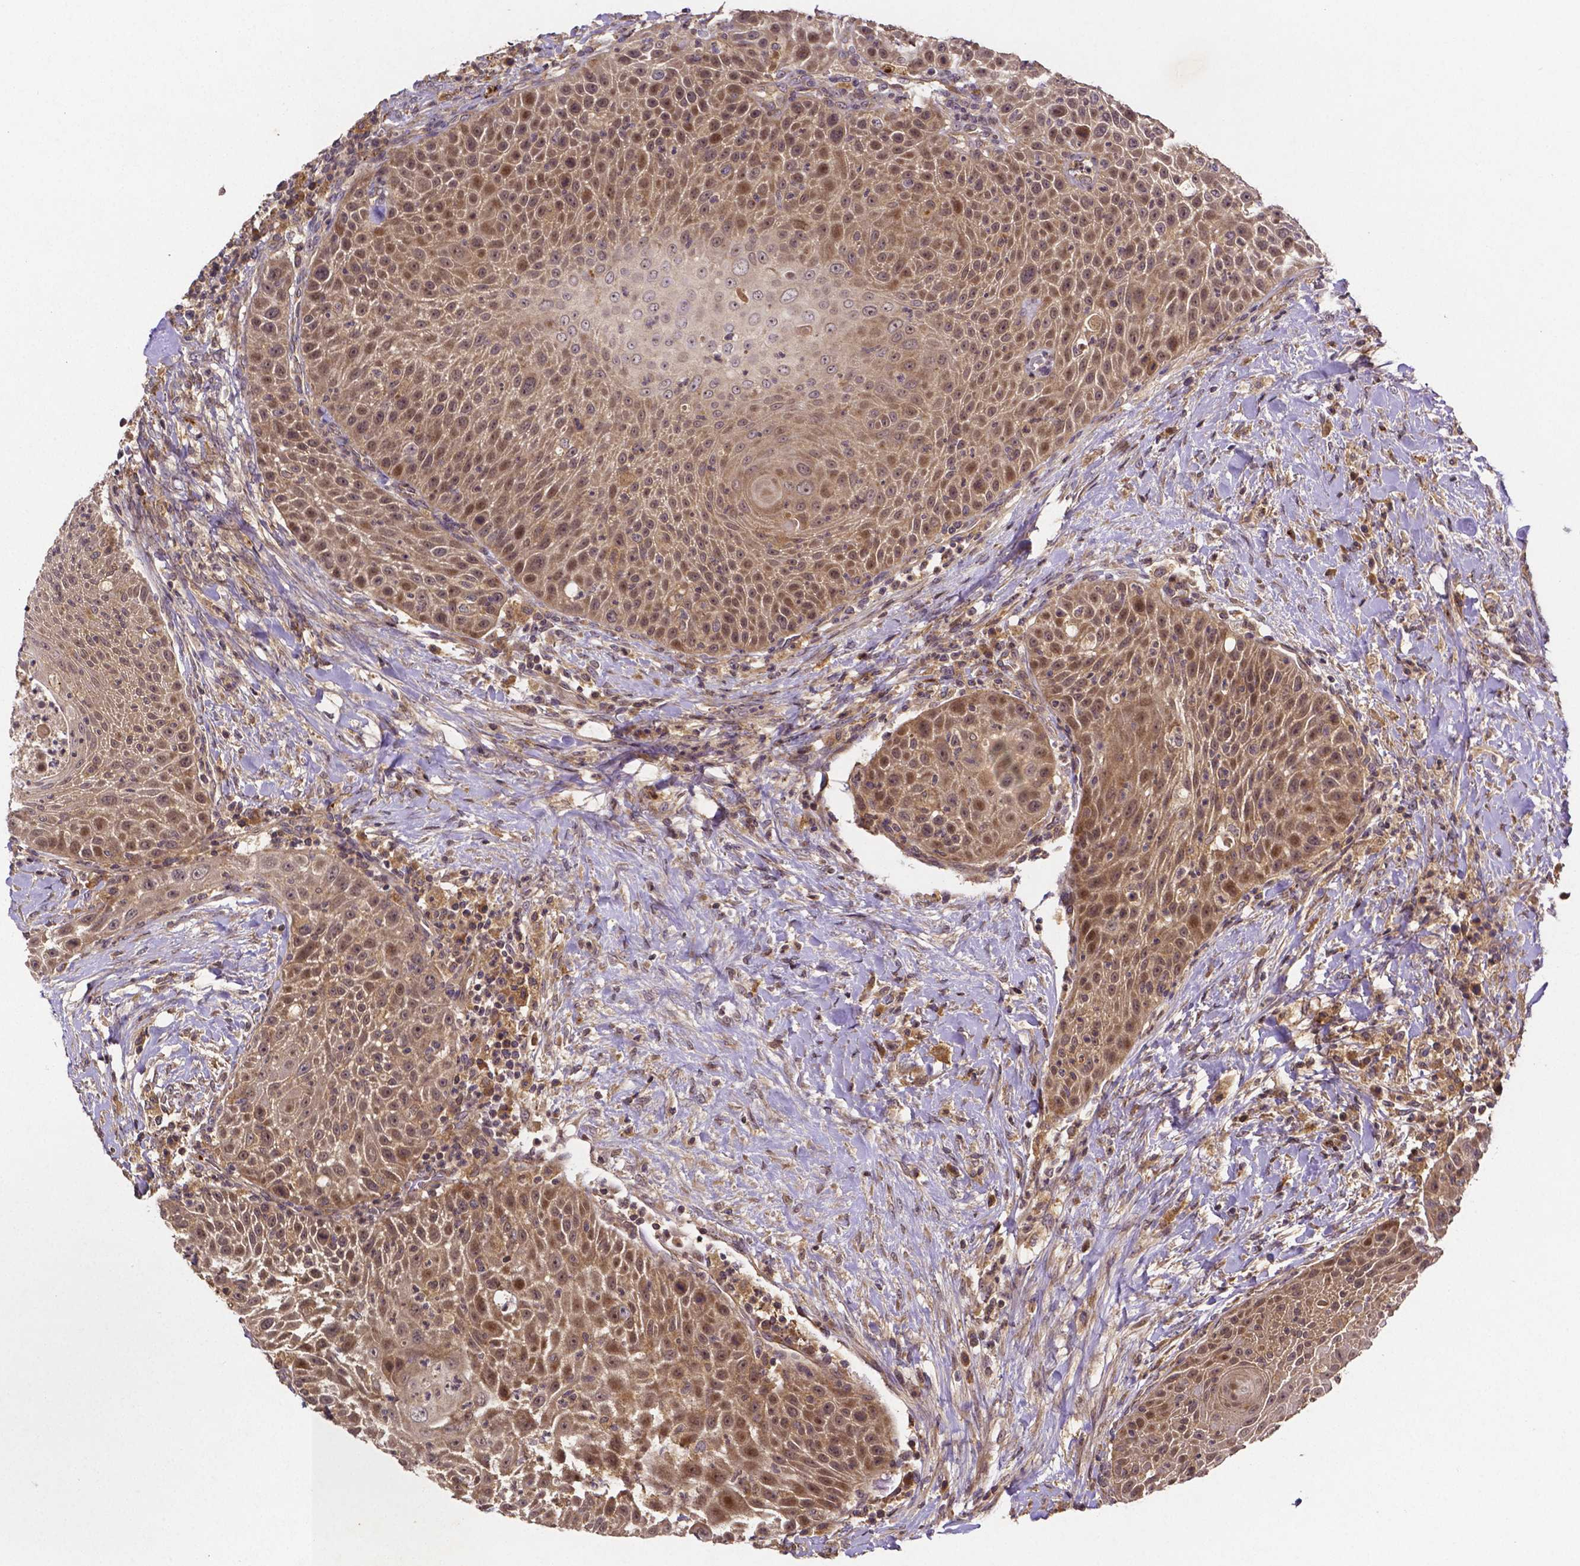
{"staining": {"intensity": "moderate", "quantity": ">75%", "location": "cytoplasmic/membranous,nuclear"}, "tissue": "head and neck cancer", "cell_type": "Tumor cells", "image_type": "cancer", "snomed": [{"axis": "morphology", "description": "Squamous cell carcinoma, NOS"}, {"axis": "topography", "description": "Head-Neck"}], "caption": "Immunohistochemistry (IHC) photomicrograph of human head and neck cancer stained for a protein (brown), which reveals medium levels of moderate cytoplasmic/membranous and nuclear staining in about >75% of tumor cells.", "gene": "RNF123", "patient": {"sex": "male", "age": 69}}